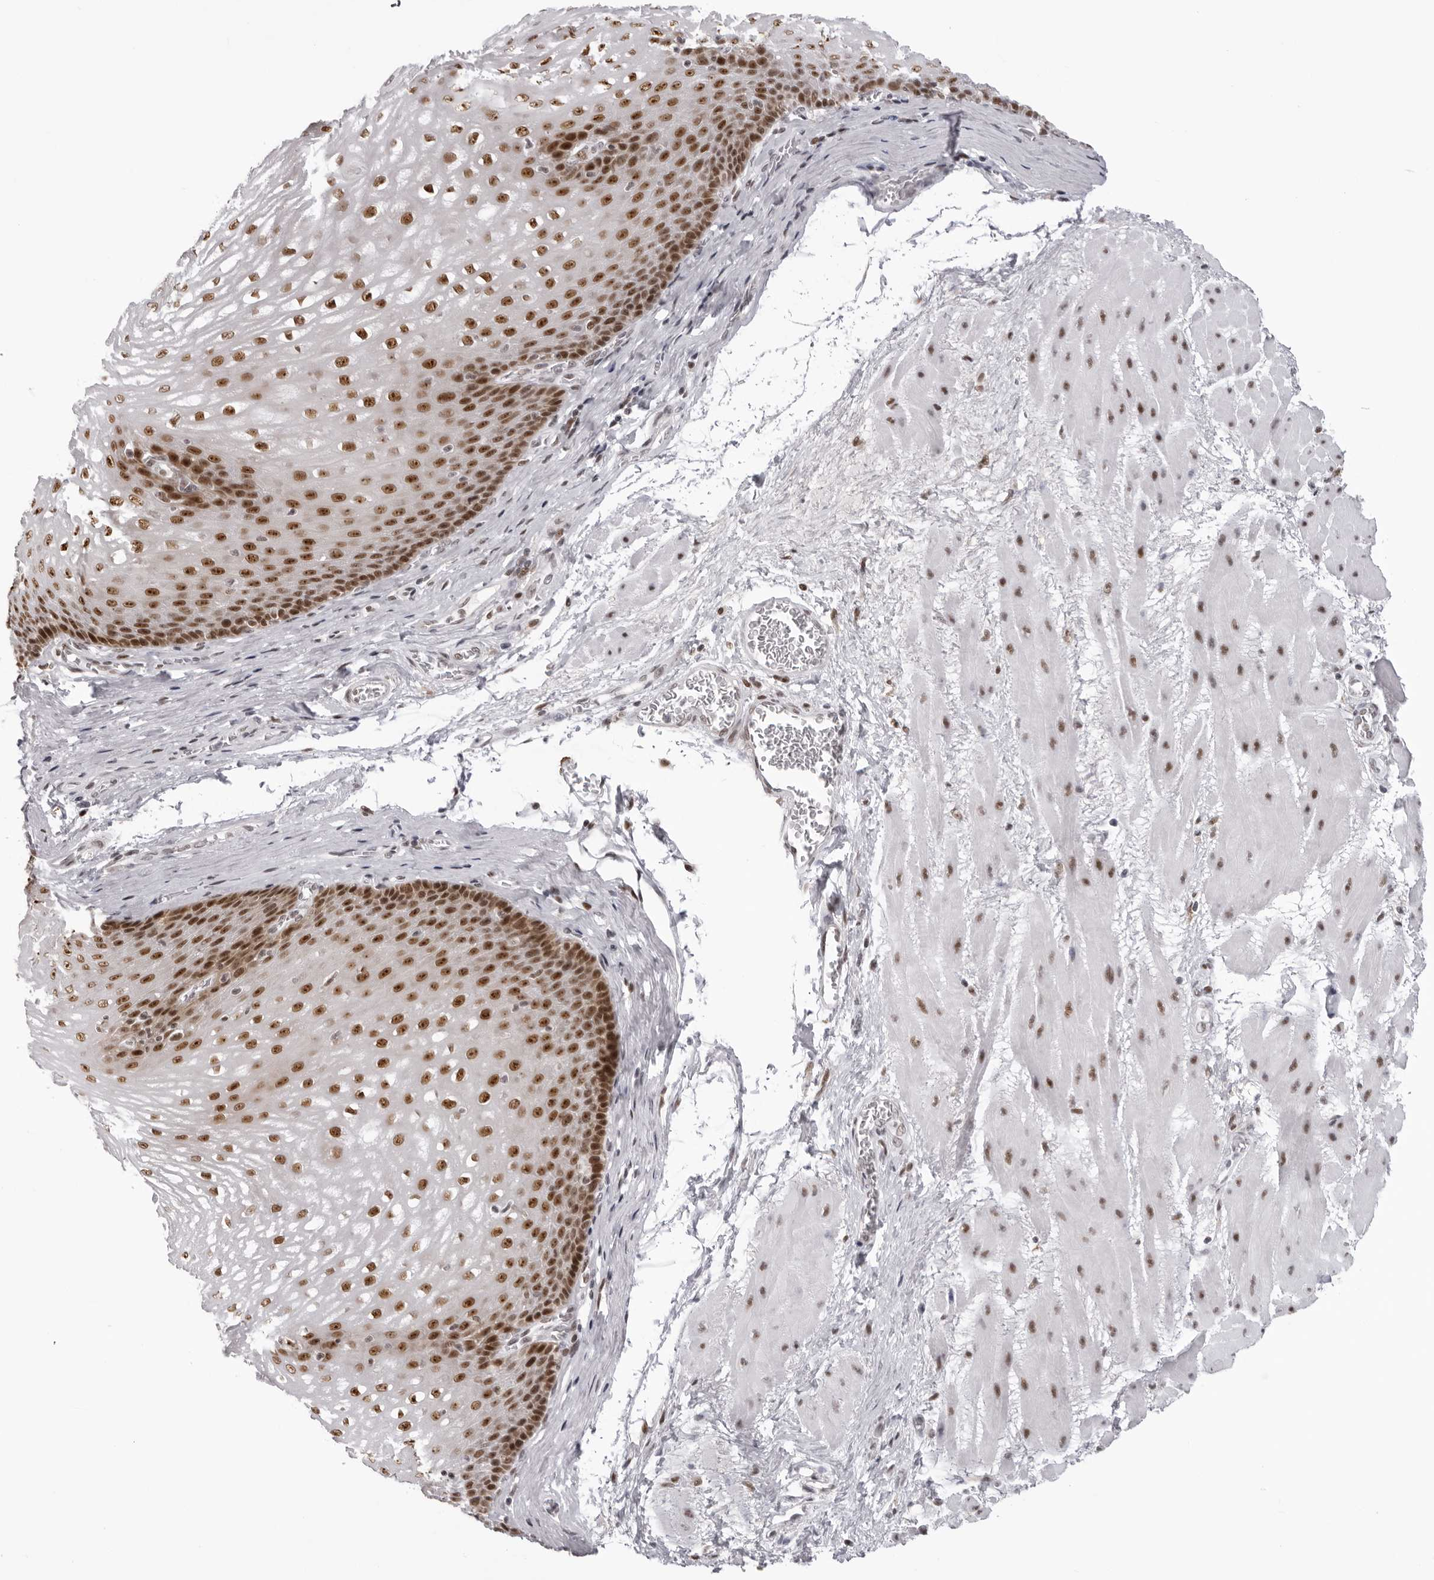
{"staining": {"intensity": "strong", "quantity": ">75%", "location": "nuclear"}, "tissue": "esophagus", "cell_type": "Squamous epithelial cells", "image_type": "normal", "snomed": [{"axis": "morphology", "description": "Normal tissue, NOS"}, {"axis": "topography", "description": "Esophagus"}], "caption": "Strong nuclear positivity is appreciated in about >75% of squamous epithelial cells in normal esophagus.", "gene": "HEXIM2", "patient": {"sex": "male", "age": 48}}